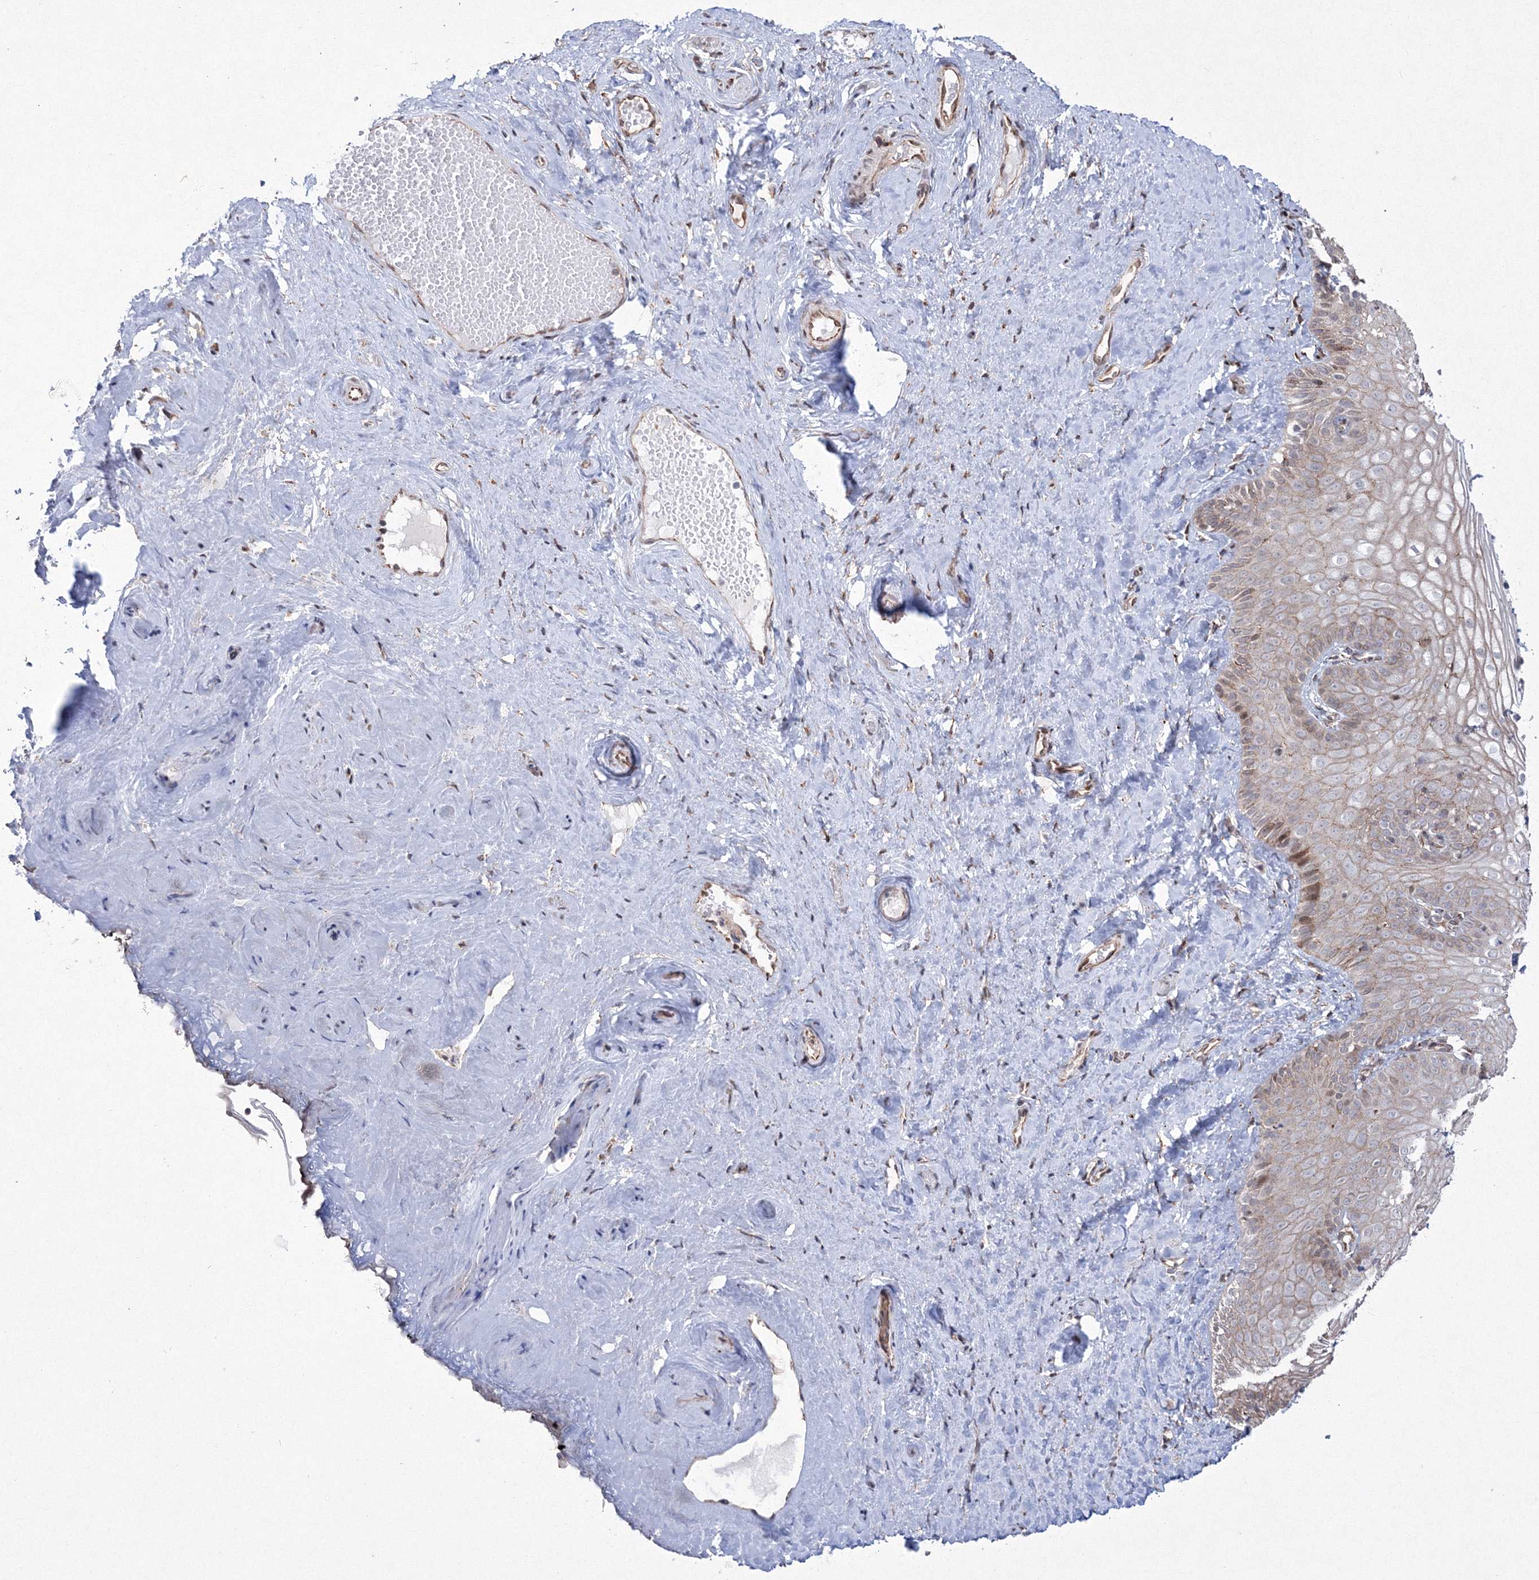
{"staining": {"intensity": "moderate", "quantity": ">75%", "location": "cytoplasmic/membranous"}, "tissue": "vagina", "cell_type": "Squamous epithelial cells", "image_type": "normal", "snomed": [{"axis": "morphology", "description": "Normal tissue, NOS"}, {"axis": "topography", "description": "Vagina"}, {"axis": "topography", "description": "Cervix"}], "caption": "Squamous epithelial cells reveal moderate cytoplasmic/membranous staining in approximately >75% of cells in benign vagina.", "gene": "EFCAB12", "patient": {"sex": "female", "age": 40}}